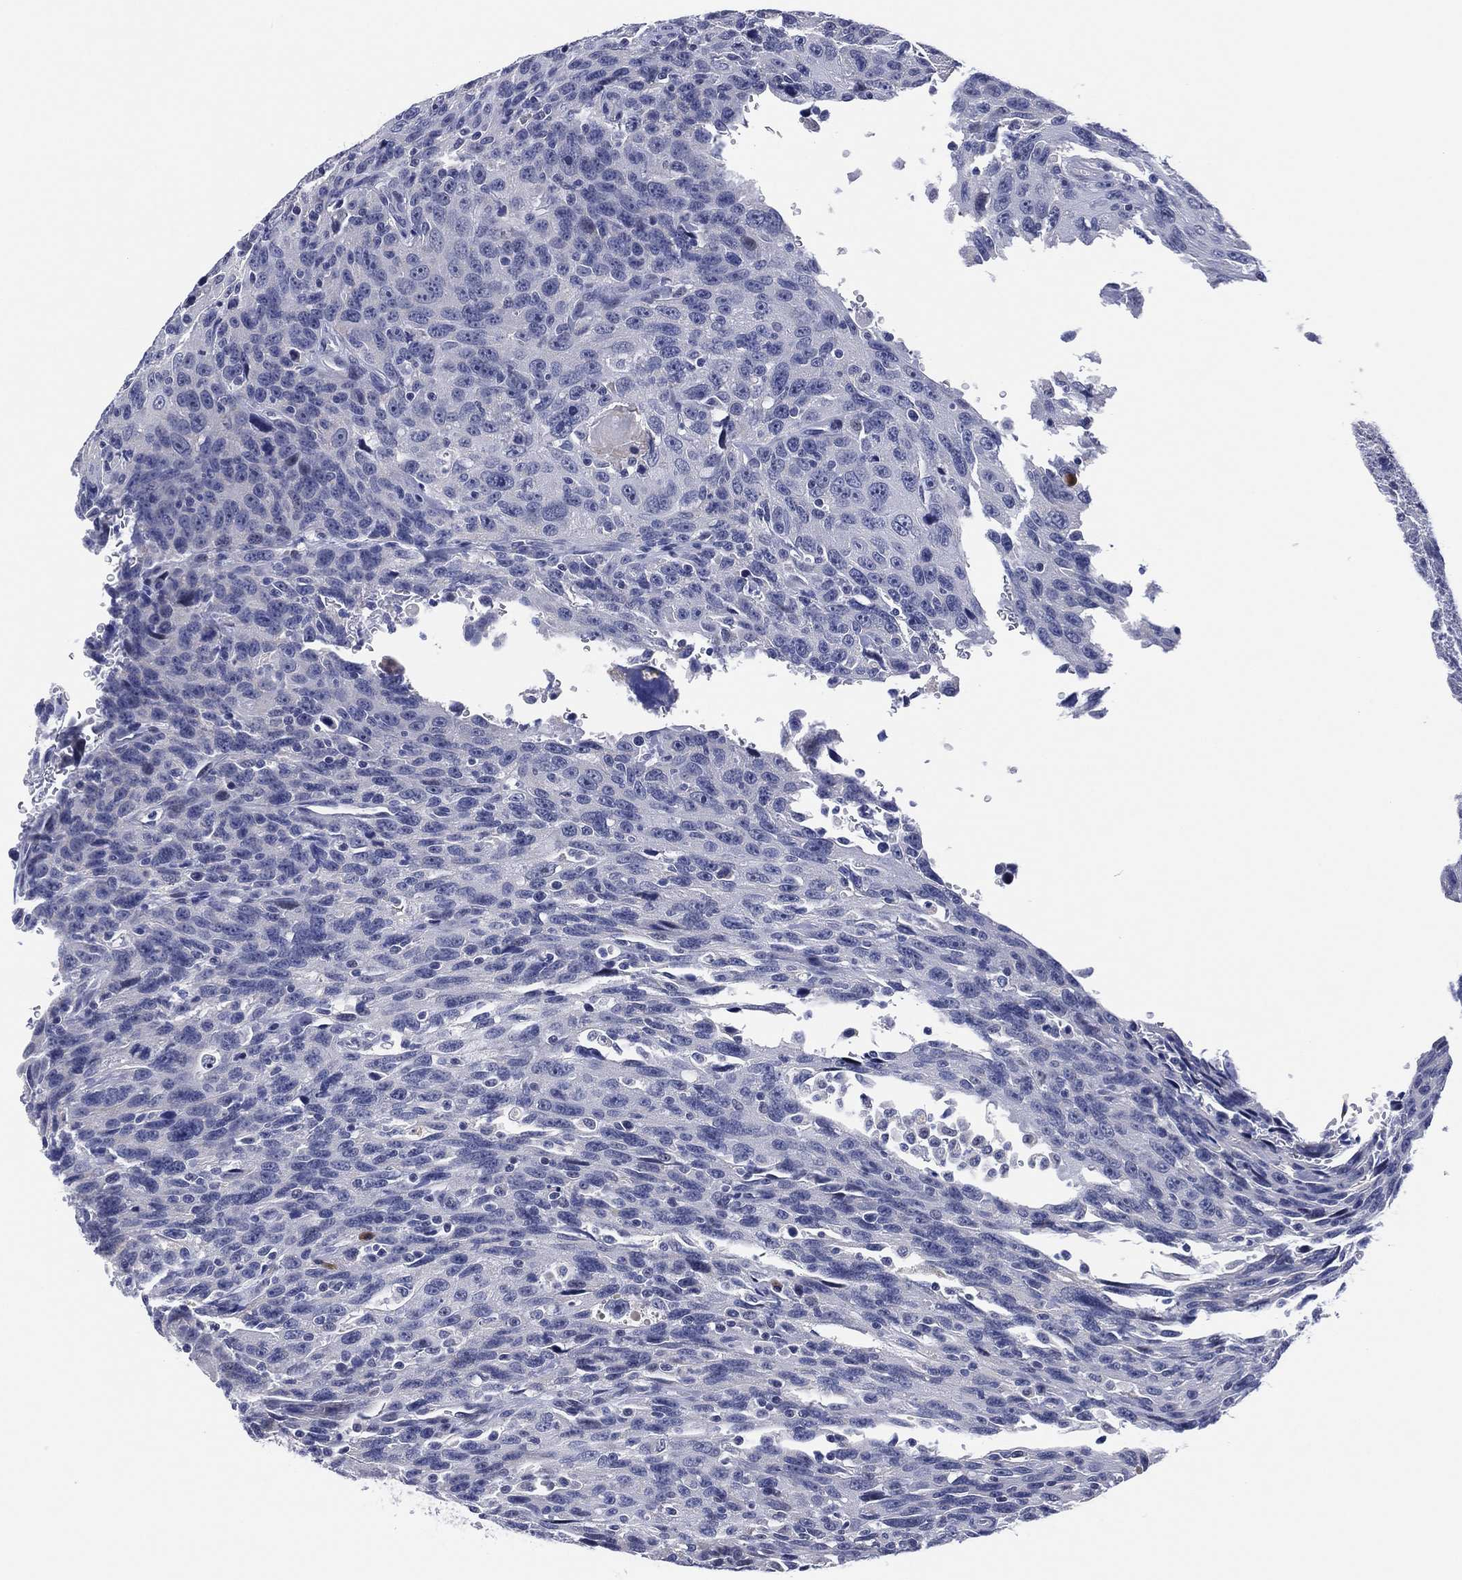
{"staining": {"intensity": "negative", "quantity": "none", "location": "none"}, "tissue": "urothelial cancer", "cell_type": "Tumor cells", "image_type": "cancer", "snomed": [{"axis": "morphology", "description": "Urothelial carcinoma, NOS"}, {"axis": "morphology", "description": "Urothelial carcinoma, High grade"}, {"axis": "topography", "description": "Urinary bladder"}], "caption": "Immunohistochemistry micrograph of transitional cell carcinoma stained for a protein (brown), which displays no positivity in tumor cells. The staining is performed using DAB (3,3'-diaminobenzidine) brown chromogen with nuclei counter-stained in using hematoxylin.", "gene": "CLIP3", "patient": {"sex": "female", "age": 73}}